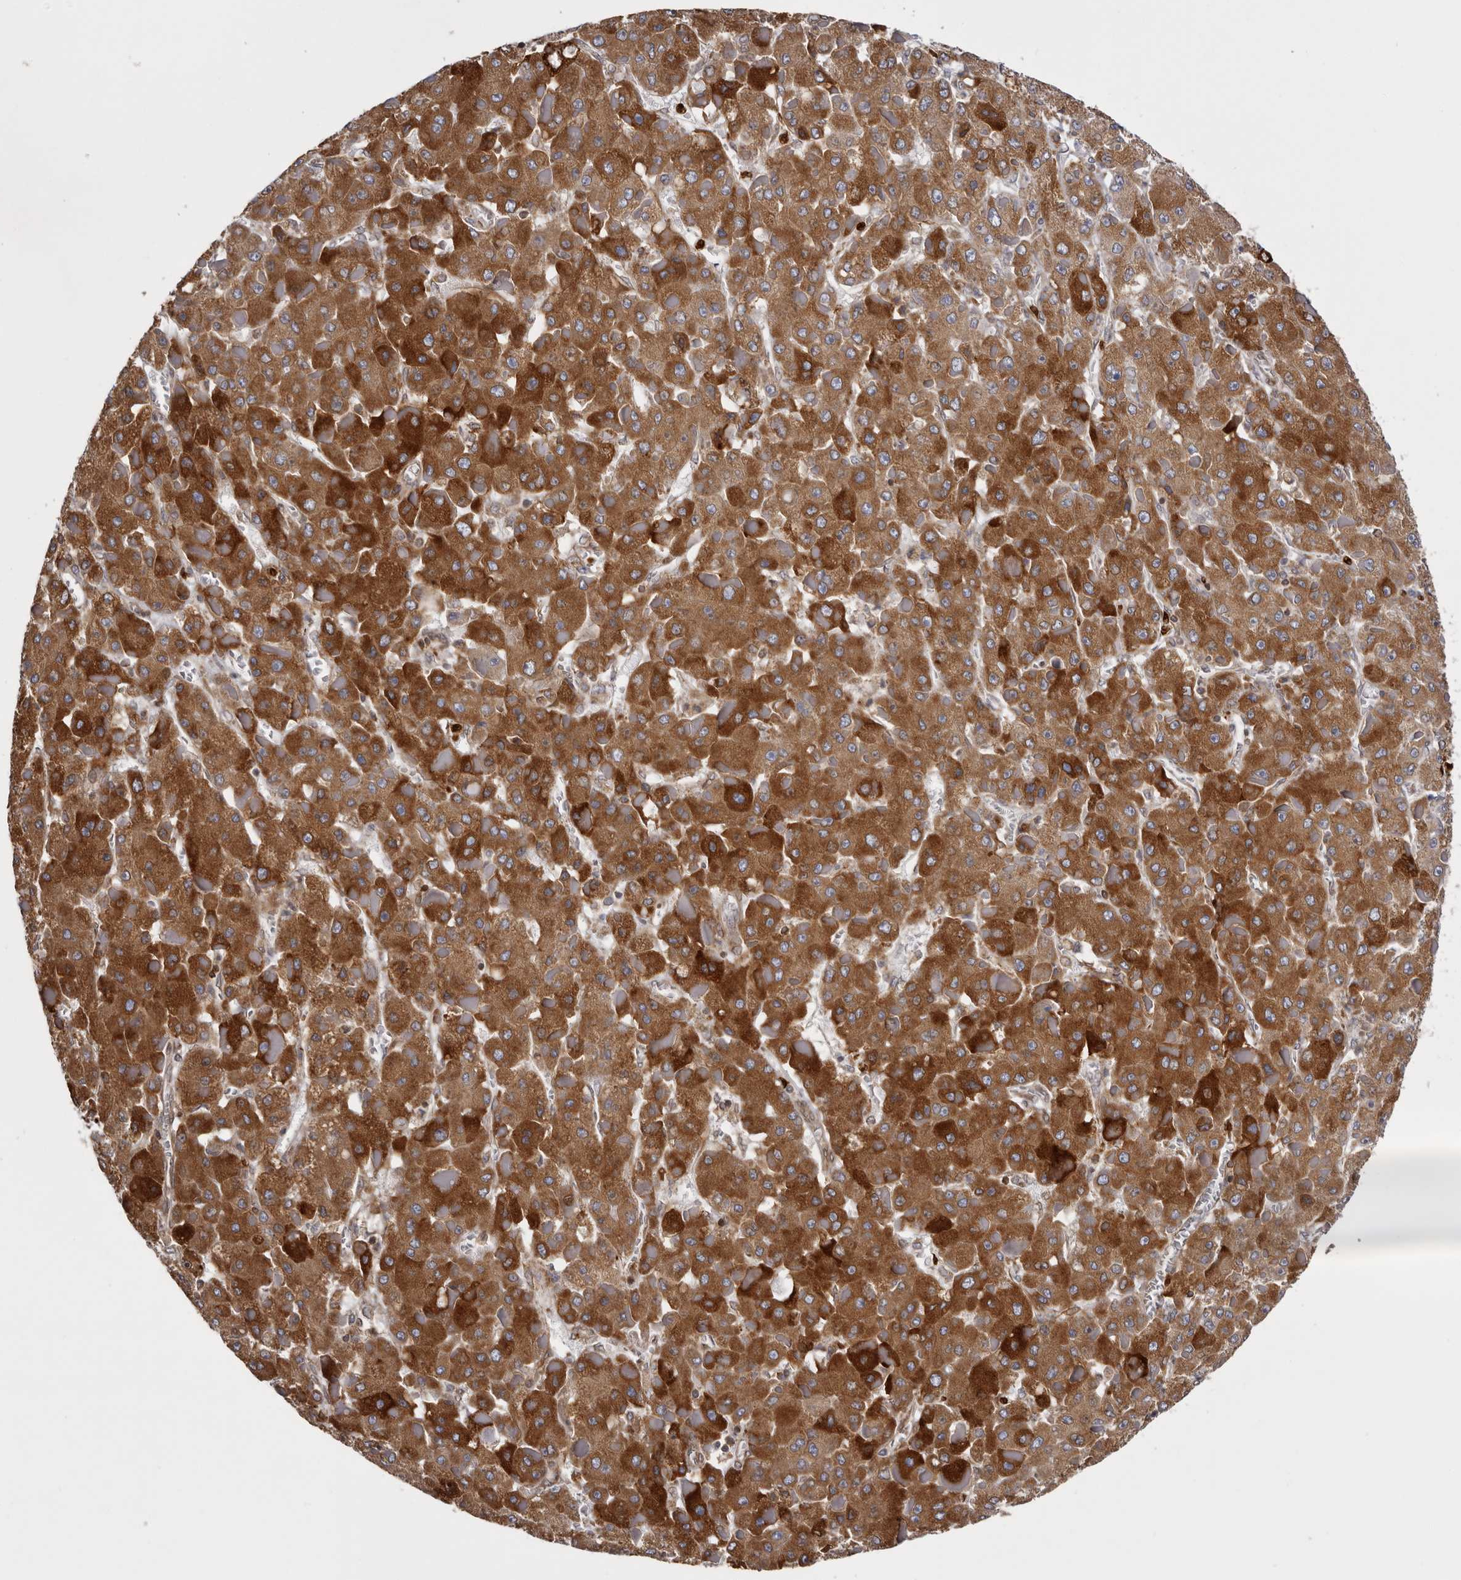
{"staining": {"intensity": "strong", "quantity": ">75%", "location": "cytoplasmic/membranous"}, "tissue": "liver cancer", "cell_type": "Tumor cells", "image_type": "cancer", "snomed": [{"axis": "morphology", "description": "Carcinoma, Hepatocellular, NOS"}, {"axis": "topography", "description": "Liver"}], "caption": "DAB immunohistochemical staining of human liver cancer (hepatocellular carcinoma) shows strong cytoplasmic/membranous protein expression in approximately >75% of tumor cells. (Brightfield microscopy of DAB IHC at high magnification).", "gene": "C4orf3", "patient": {"sex": "female", "age": 73}}